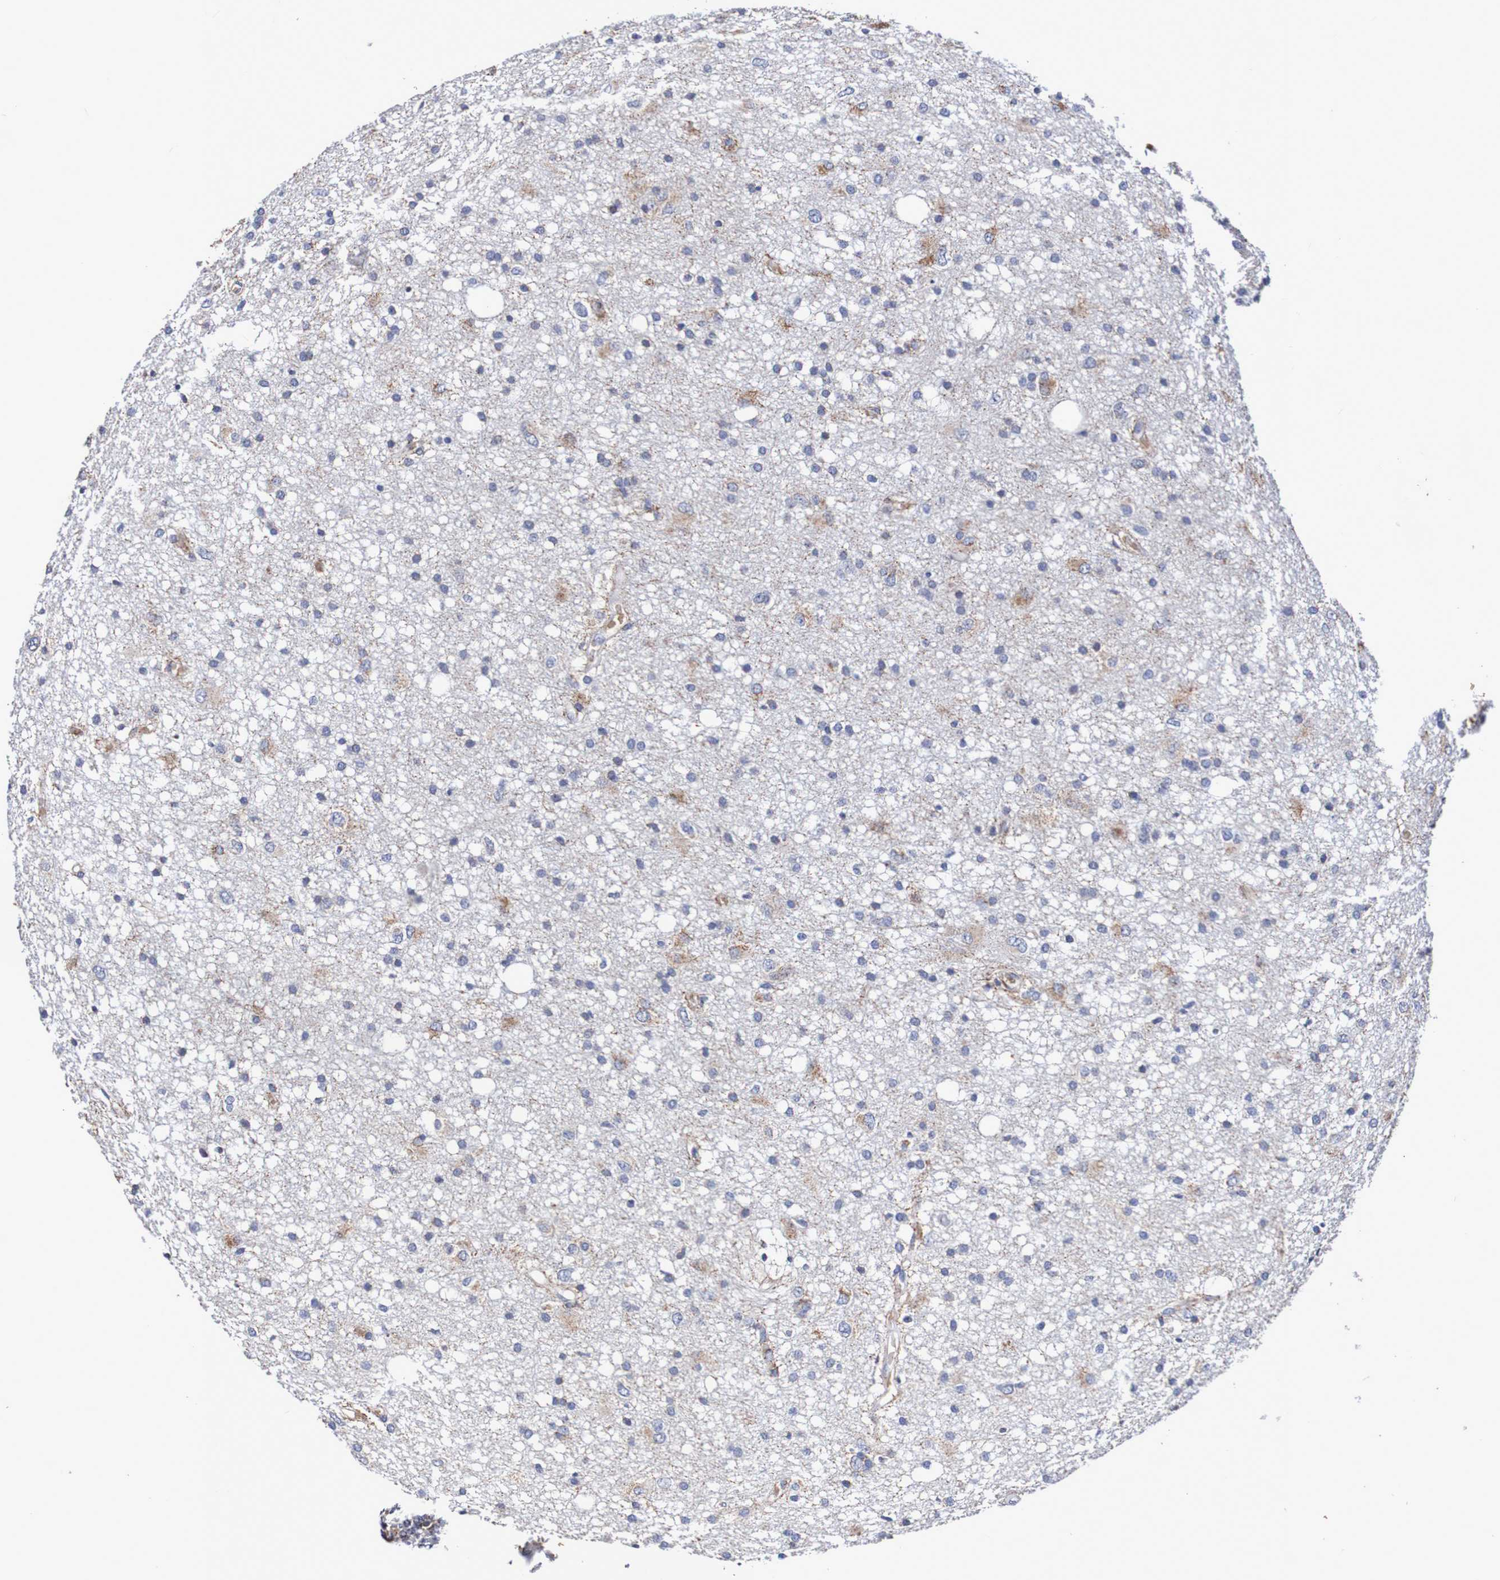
{"staining": {"intensity": "moderate", "quantity": "<25%", "location": "cytoplasmic/membranous"}, "tissue": "glioma", "cell_type": "Tumor cells", "image_type": "cancer", "snomed": [{"axis": "morphology", "description": "Glioma, malignant, High grade"}, {"axis": "topography", "description": "Brain"}], "caption": "The histopathology image demonstrates a brown stain indicating the presence of a protein in the cytoplasmic/membranous of tumor cells in glioma.", "gene": "WNT4", "patient": {"sex": "female", "age": 59}}